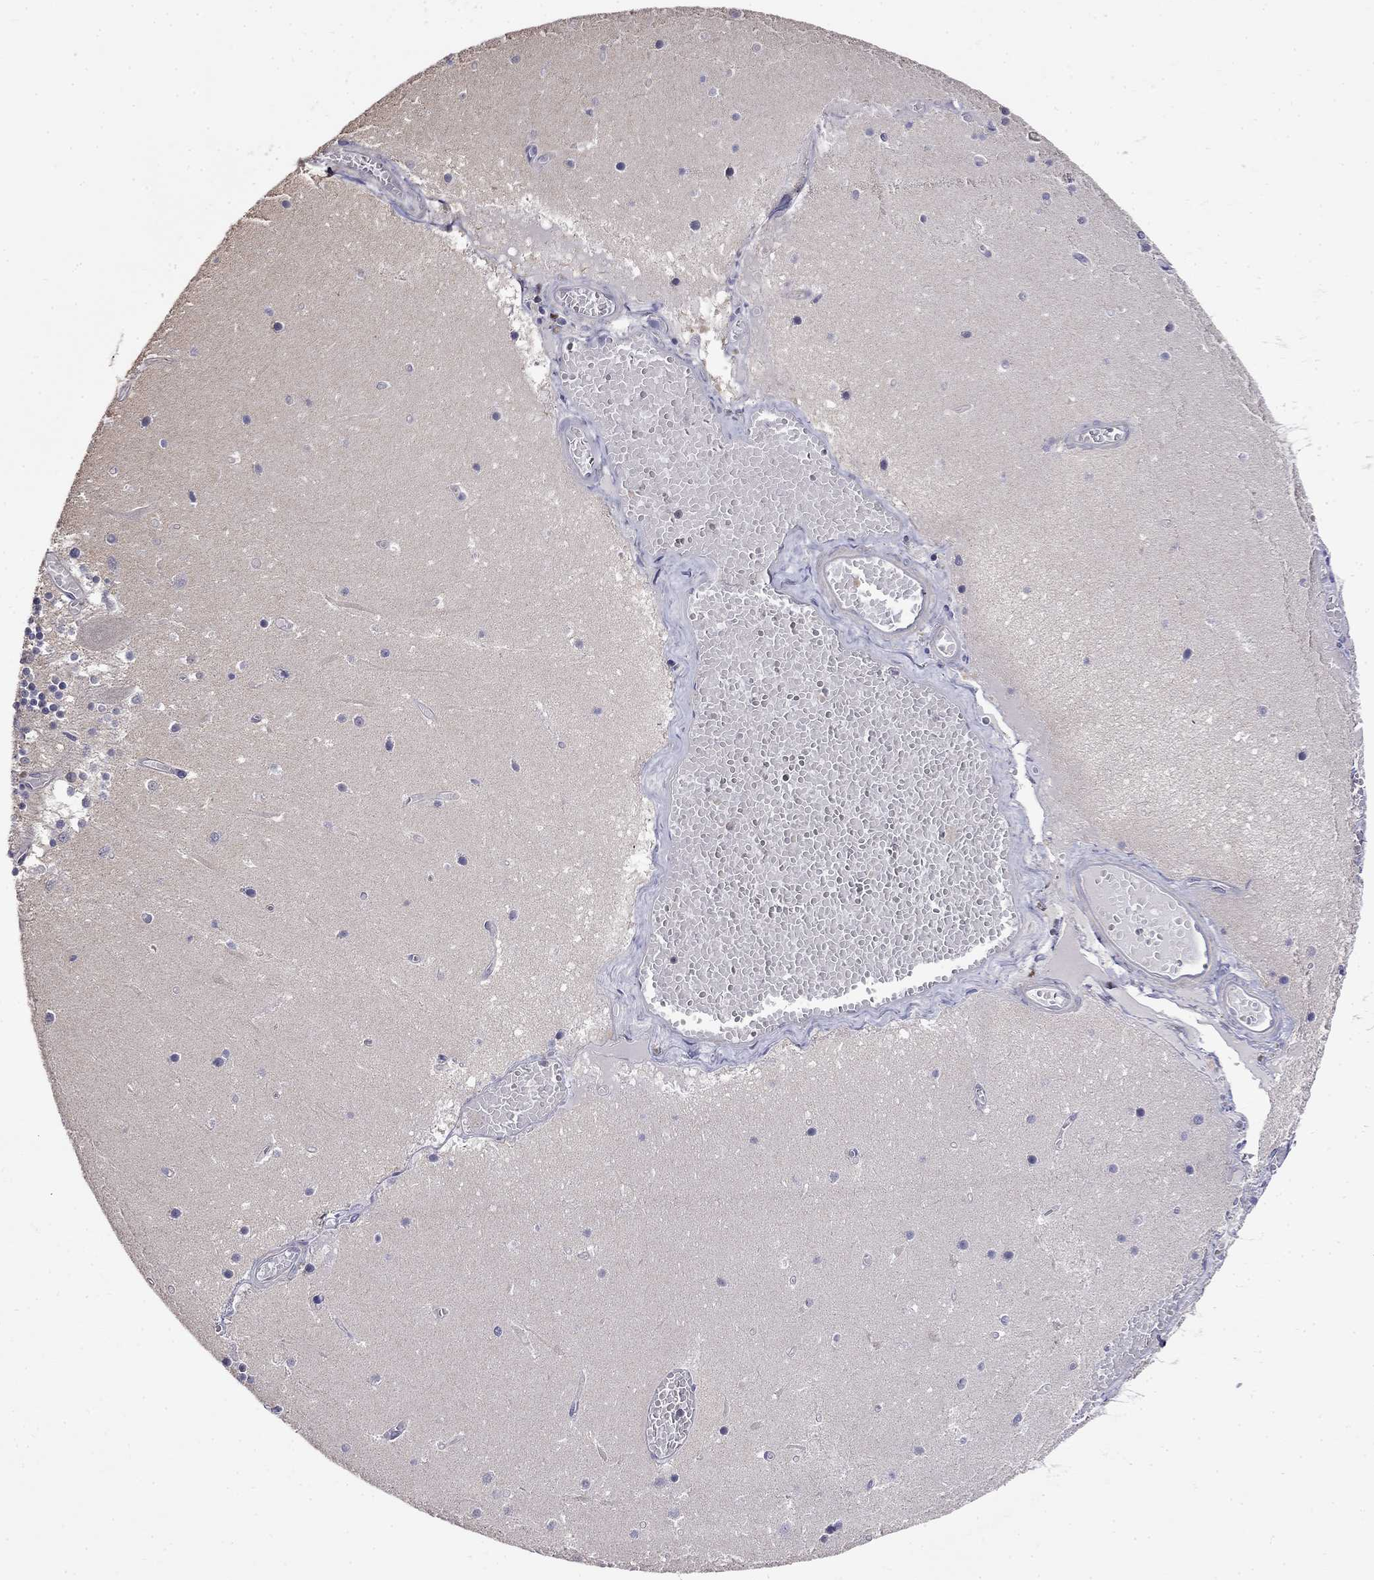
{"staining": {"intensity": "negative", "quantity": "none", "location": "none"}, "tissue": "cerebellum", "cell_type": "Cells in granular layer", "image_type": "normal", "snomed": [{"axis": "morphology", "description": "Normal tissue, NOS"}, {"axis": "topography", "description": "Cerebellum"}], "caption": "A photomicrograph of human cerebellum is negative for staining in cells in granular layer.", "gene": "GUCA1B", "patient": {"sex": "female", "age": 28}}